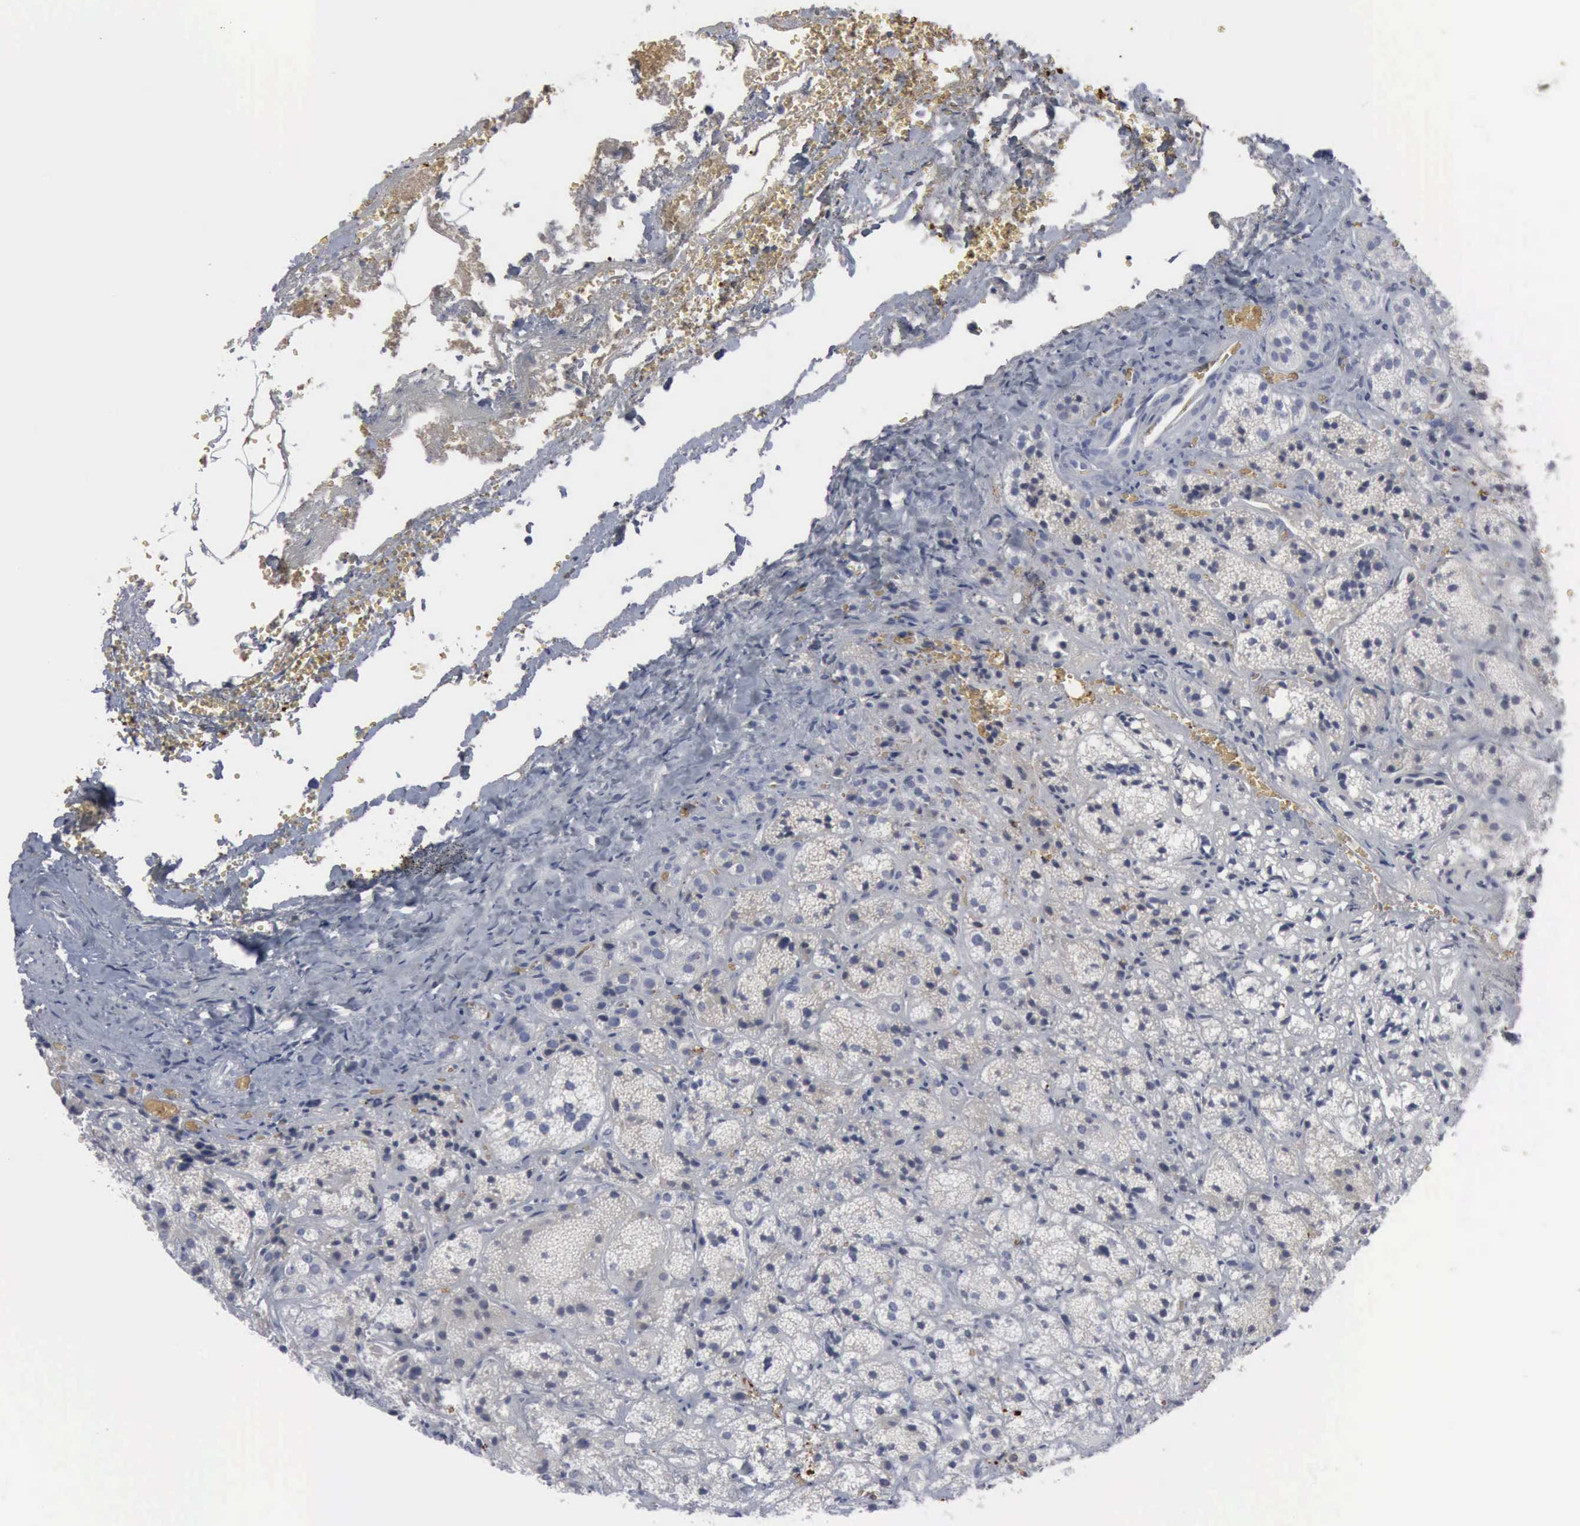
{"staining": {"intensity": "negative", "quantity": "none", "location": "none"}, "tissue": "adrenal gland", "cell_type": "Glandular cells", "image_type": "normal", "snomed": [{"axis": "morphology", "description": "Normal tissue, NOS"}, {"axis": "topography", "description": "Adrenal gland"}], "caption": "Image shows no significant protein expression in glandular cells of normal adrenal gland.", "gene": "TGFB1", "patient": {"sex": "female", "age": 71}}